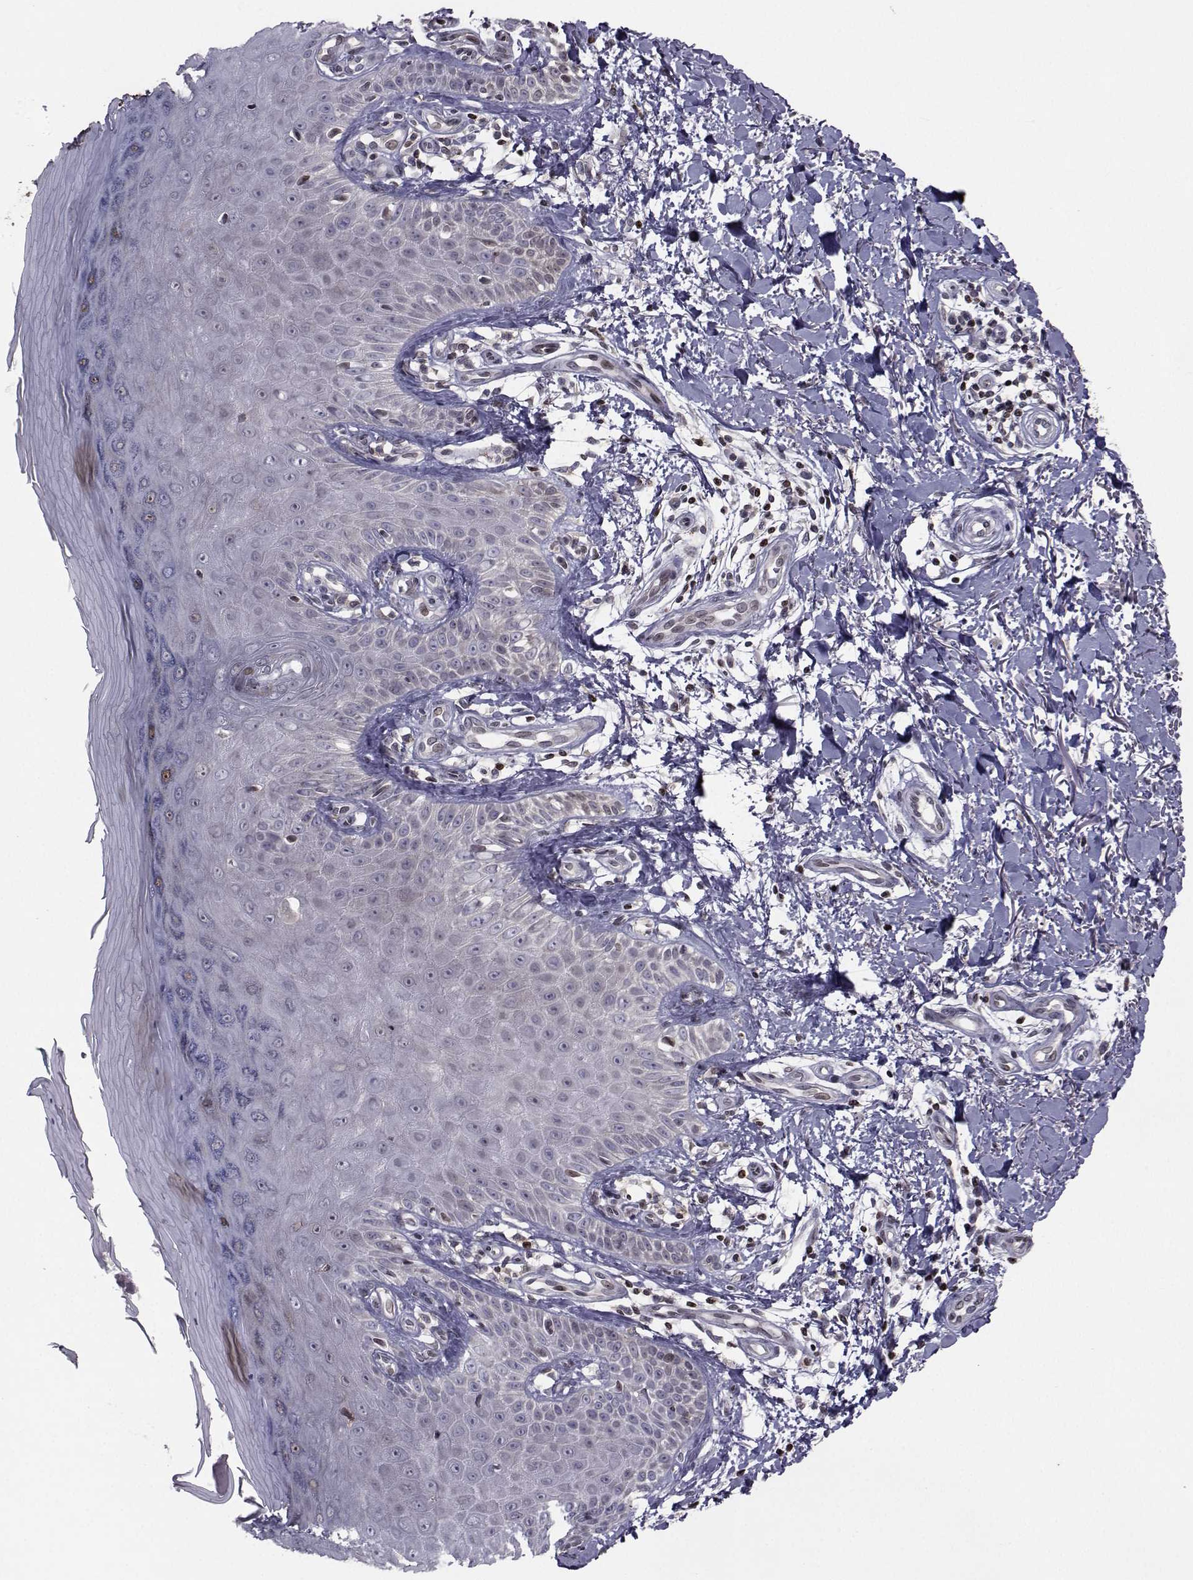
{"staining": {"intensity": "negative", "quantity": "none", "location": "none"}, "tissue": "skin", "cell_type": "Fibroblasts", "image_type": "normal", "snomed": [{"axis": "morphology", "description": "Normal tissue, NOS"}, {"axis": "morphology", "description": "Inflammation, NOS"}, {"axis": "morphology", "description": "Fibrosis, NOS"}, {"axis": "topography", "description": "Skin"}], "caption": "DAB (3,3'-diaminobenzidine) immunohistochemical staining of normal skin displays no significant staining in fibroblasts.", "gene": "PCP4L1", "patient": {"sex": "male", "age": 71}}